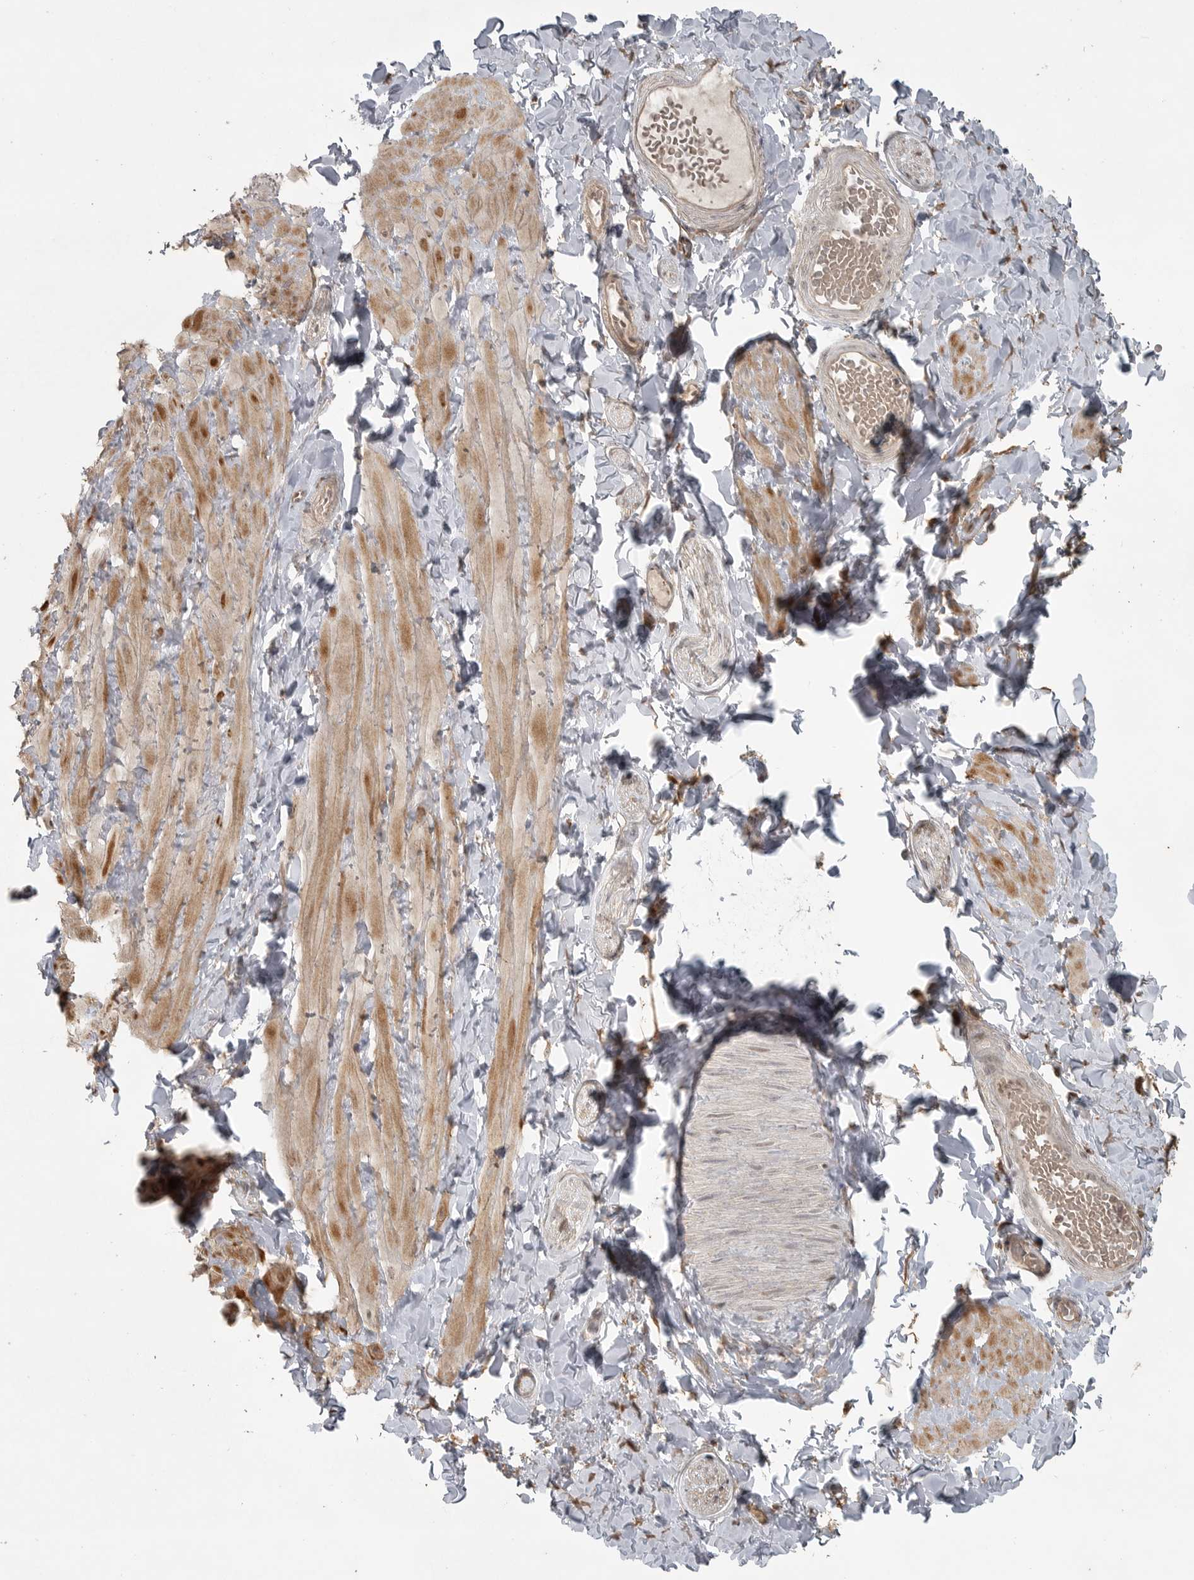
{"staining": {"intensity": "moderate", "quantity": ">75%", "location": "cytoplasmic/membranous"}, "tissue": "adipose tissue", "cell_type": "Adipocytes", "image_type": "normal", "snomed": [{"axis": "morphology", "description": "Normal tissue, NOS"}, {"axis": "topography", "description": "Adipose tissue"}, {"axis": "topography", "description": "Vascular tissue"}, {"axis": "topography", "description": "Peripheral nerve tissue"}], "caption": "Adipose tissue stained for a protein demonstrates moderate cytoplasmic/membranous positivity in adipocytes. (IHC, brightfield microscopy, high magnification).", "gene": "LLGL1", "patient": {"sex": "male", "age": 25}}